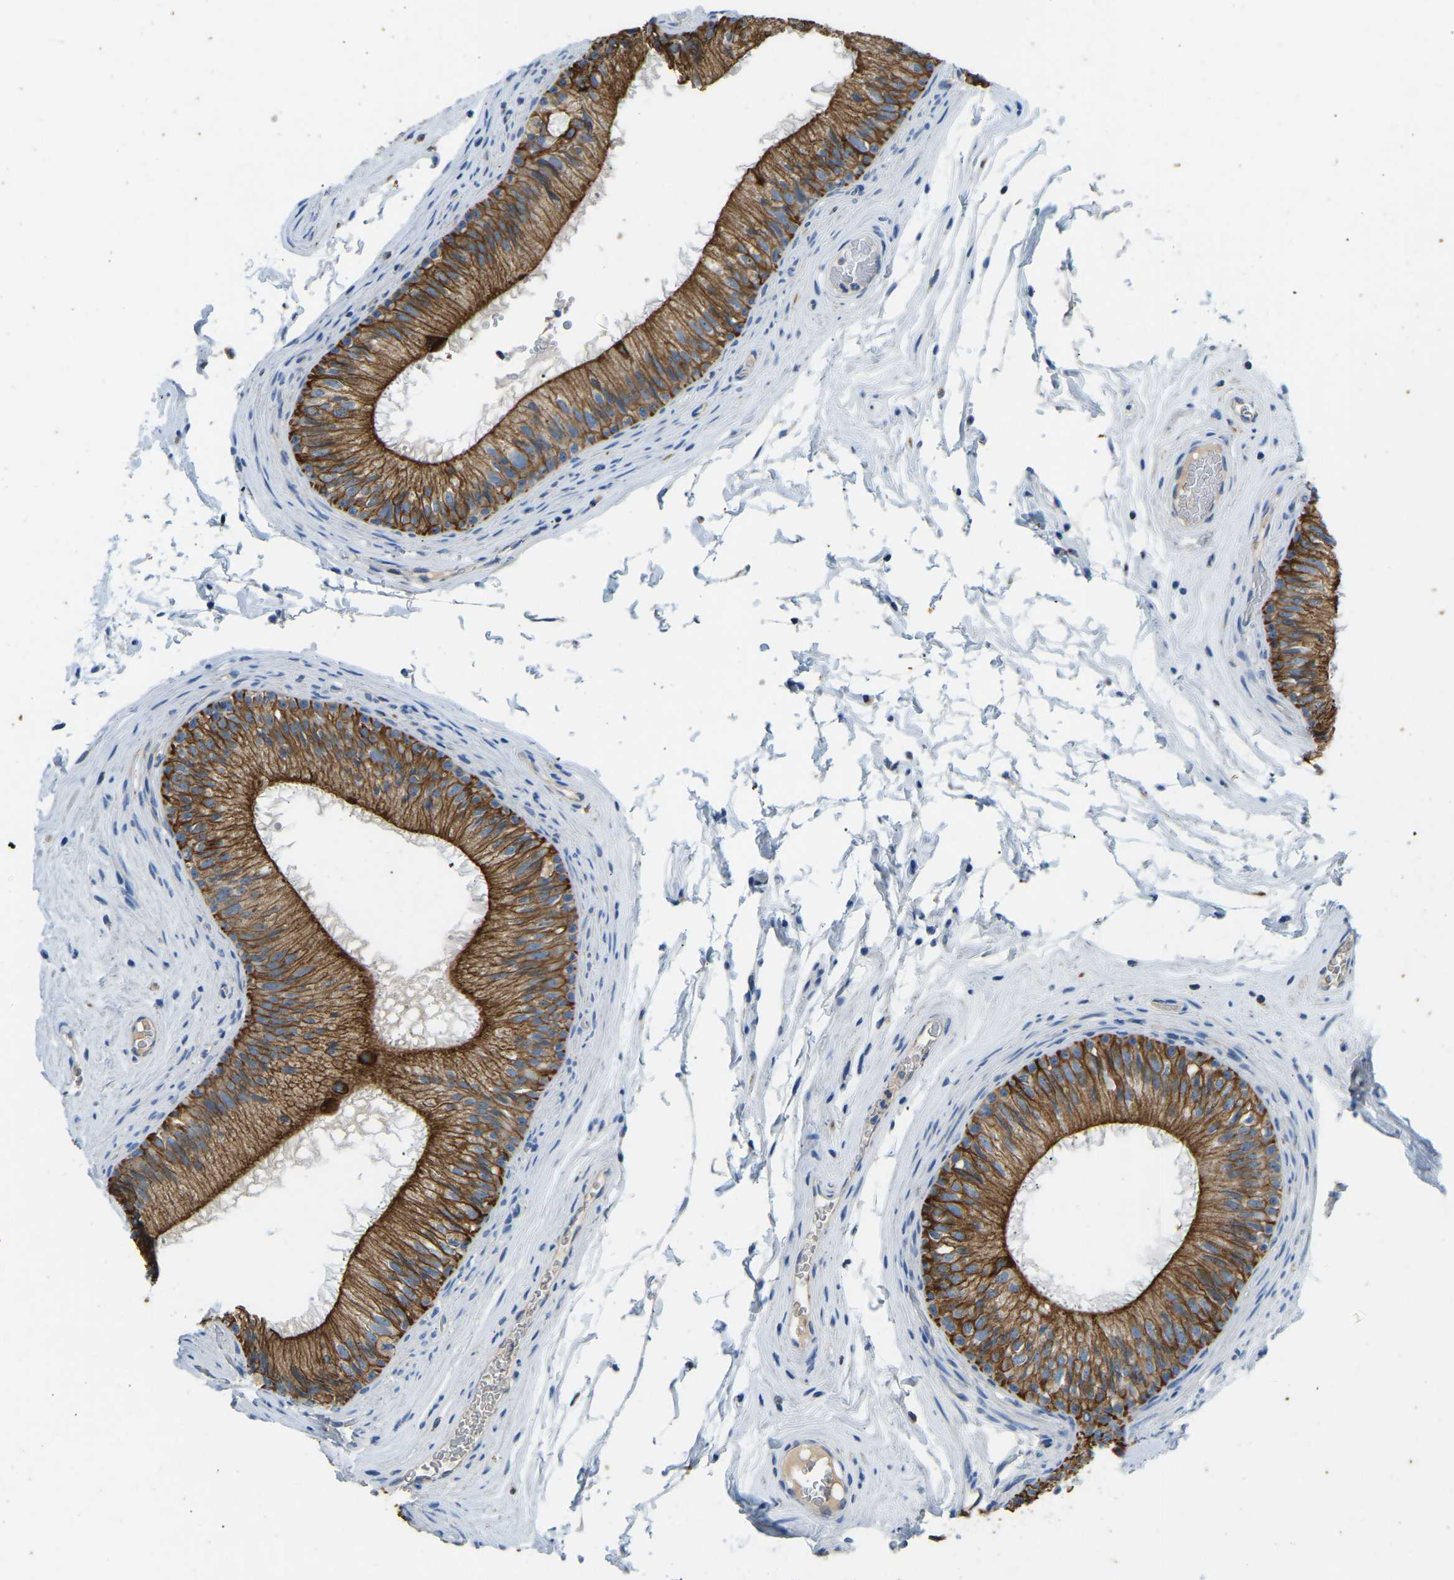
{"staining": {"intensity": "strong", "quantity": ">75%", "location": "cytoplasmic/membranous"}, "tissue": "epididymis", "cell_type": "Glandular cells", "image_type": "normal", "snomed": [{"axis": "morphology", "description": "Normal tissue, NOS"}, {"axis": "topography", "description": "Testis"}, {"axis": "topography", "description": "Epididymis"}], "caption": "A brown stain labels strong cytoplasmic/membranous expression of a protein in glandular cells of unremarkable human epididymis.", "gene": "ZNF200", "patient": {"sex": "male", "age": 36}}